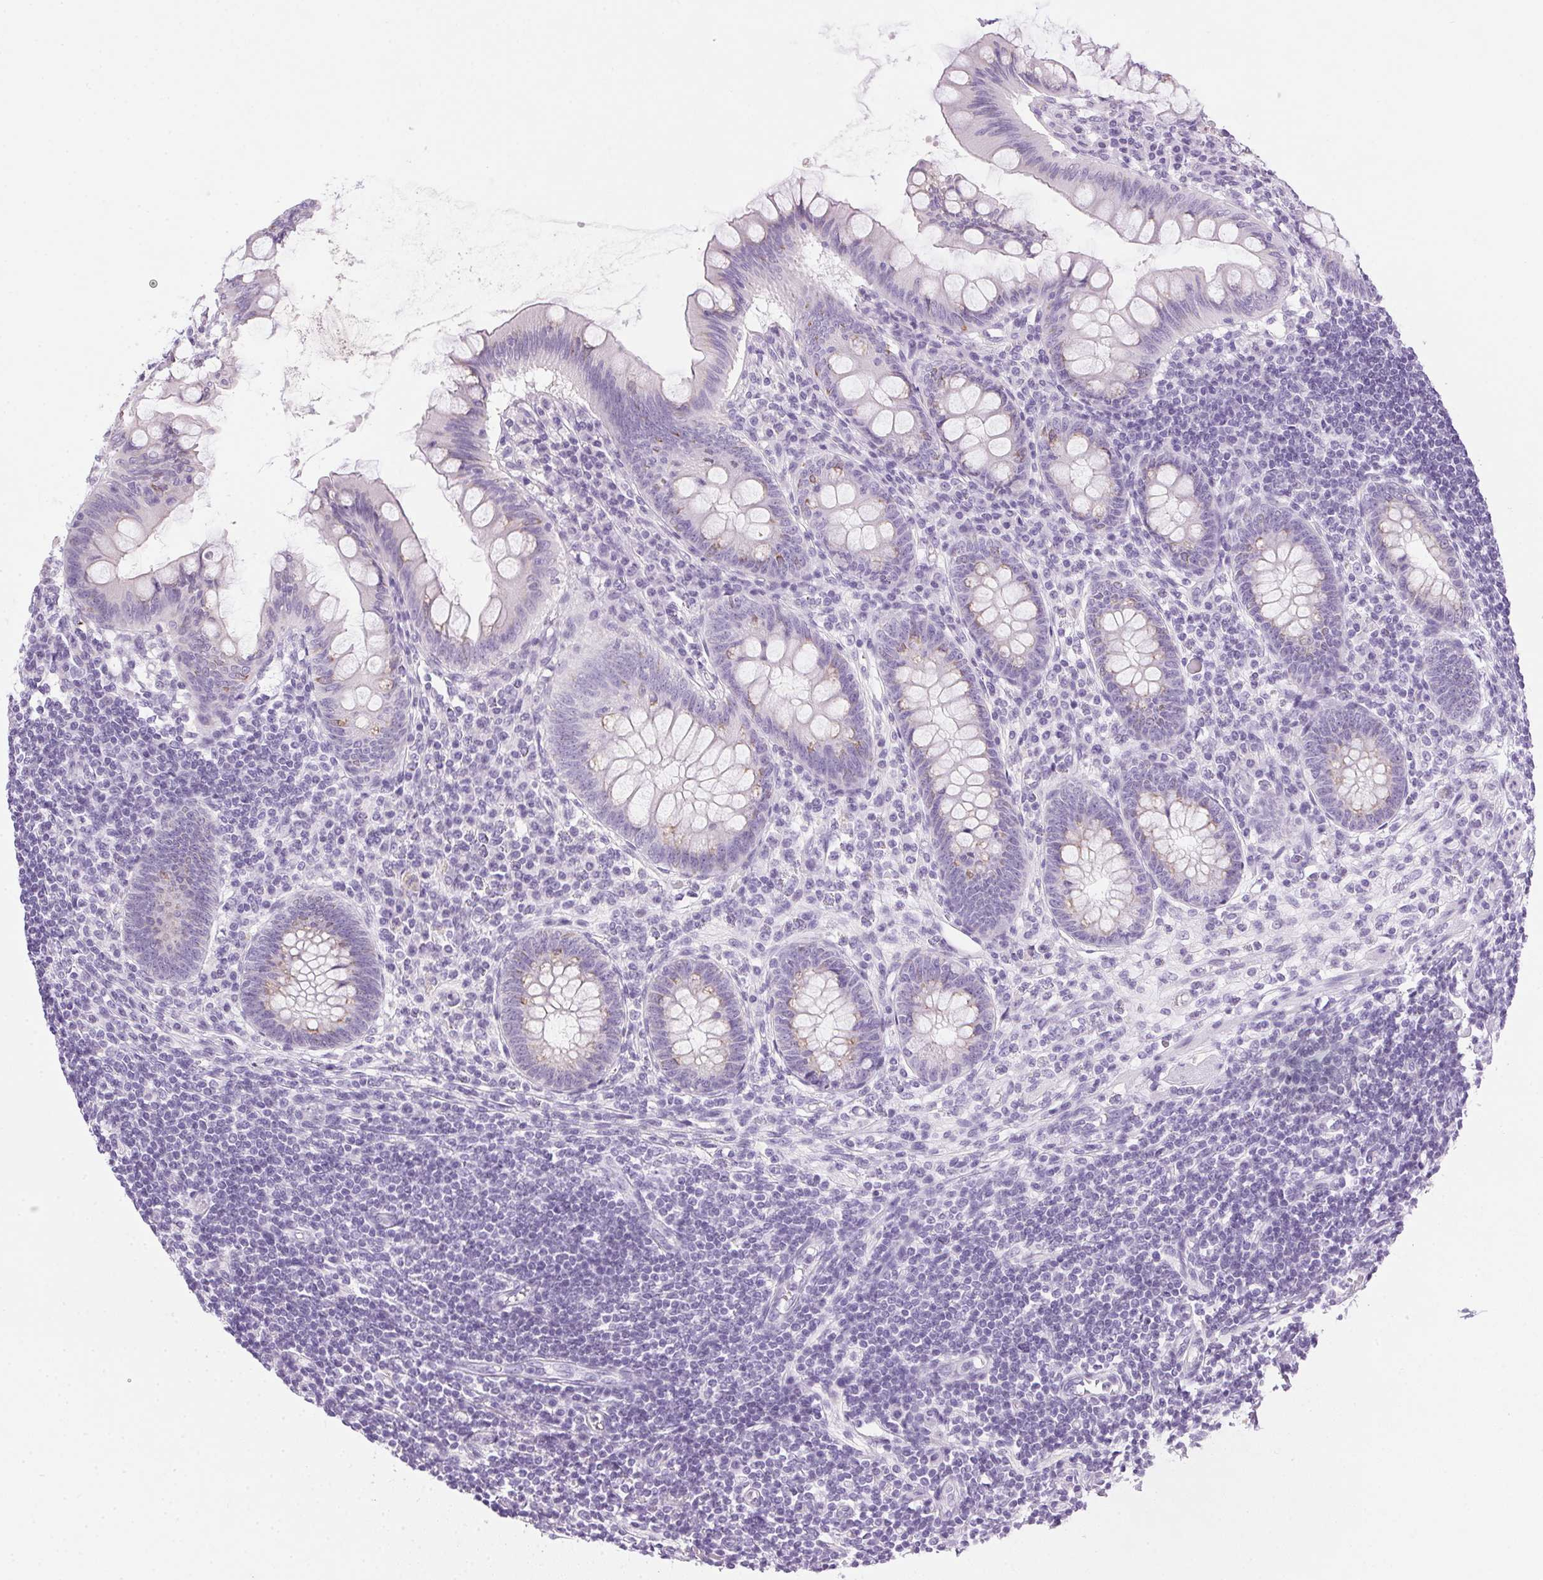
{"staining": {"intensity": "weak", "quantity": "<25%", "location": "cytoplasmic/membranous"}, "tissue": "appendix", "cell_type": "Glandular cells", "image_type": "normal", "snomed": [{"axis": "morphology", "description": "Normal tissue, NOS"}, {"axis": "topography", "description": "Appendix"}], "caption": "This is an IHC micrograph of benign appendix. There is no staining in glandular cells.", "gene": "POPDC2", "patient": {"sex": "female", "age": 57}}